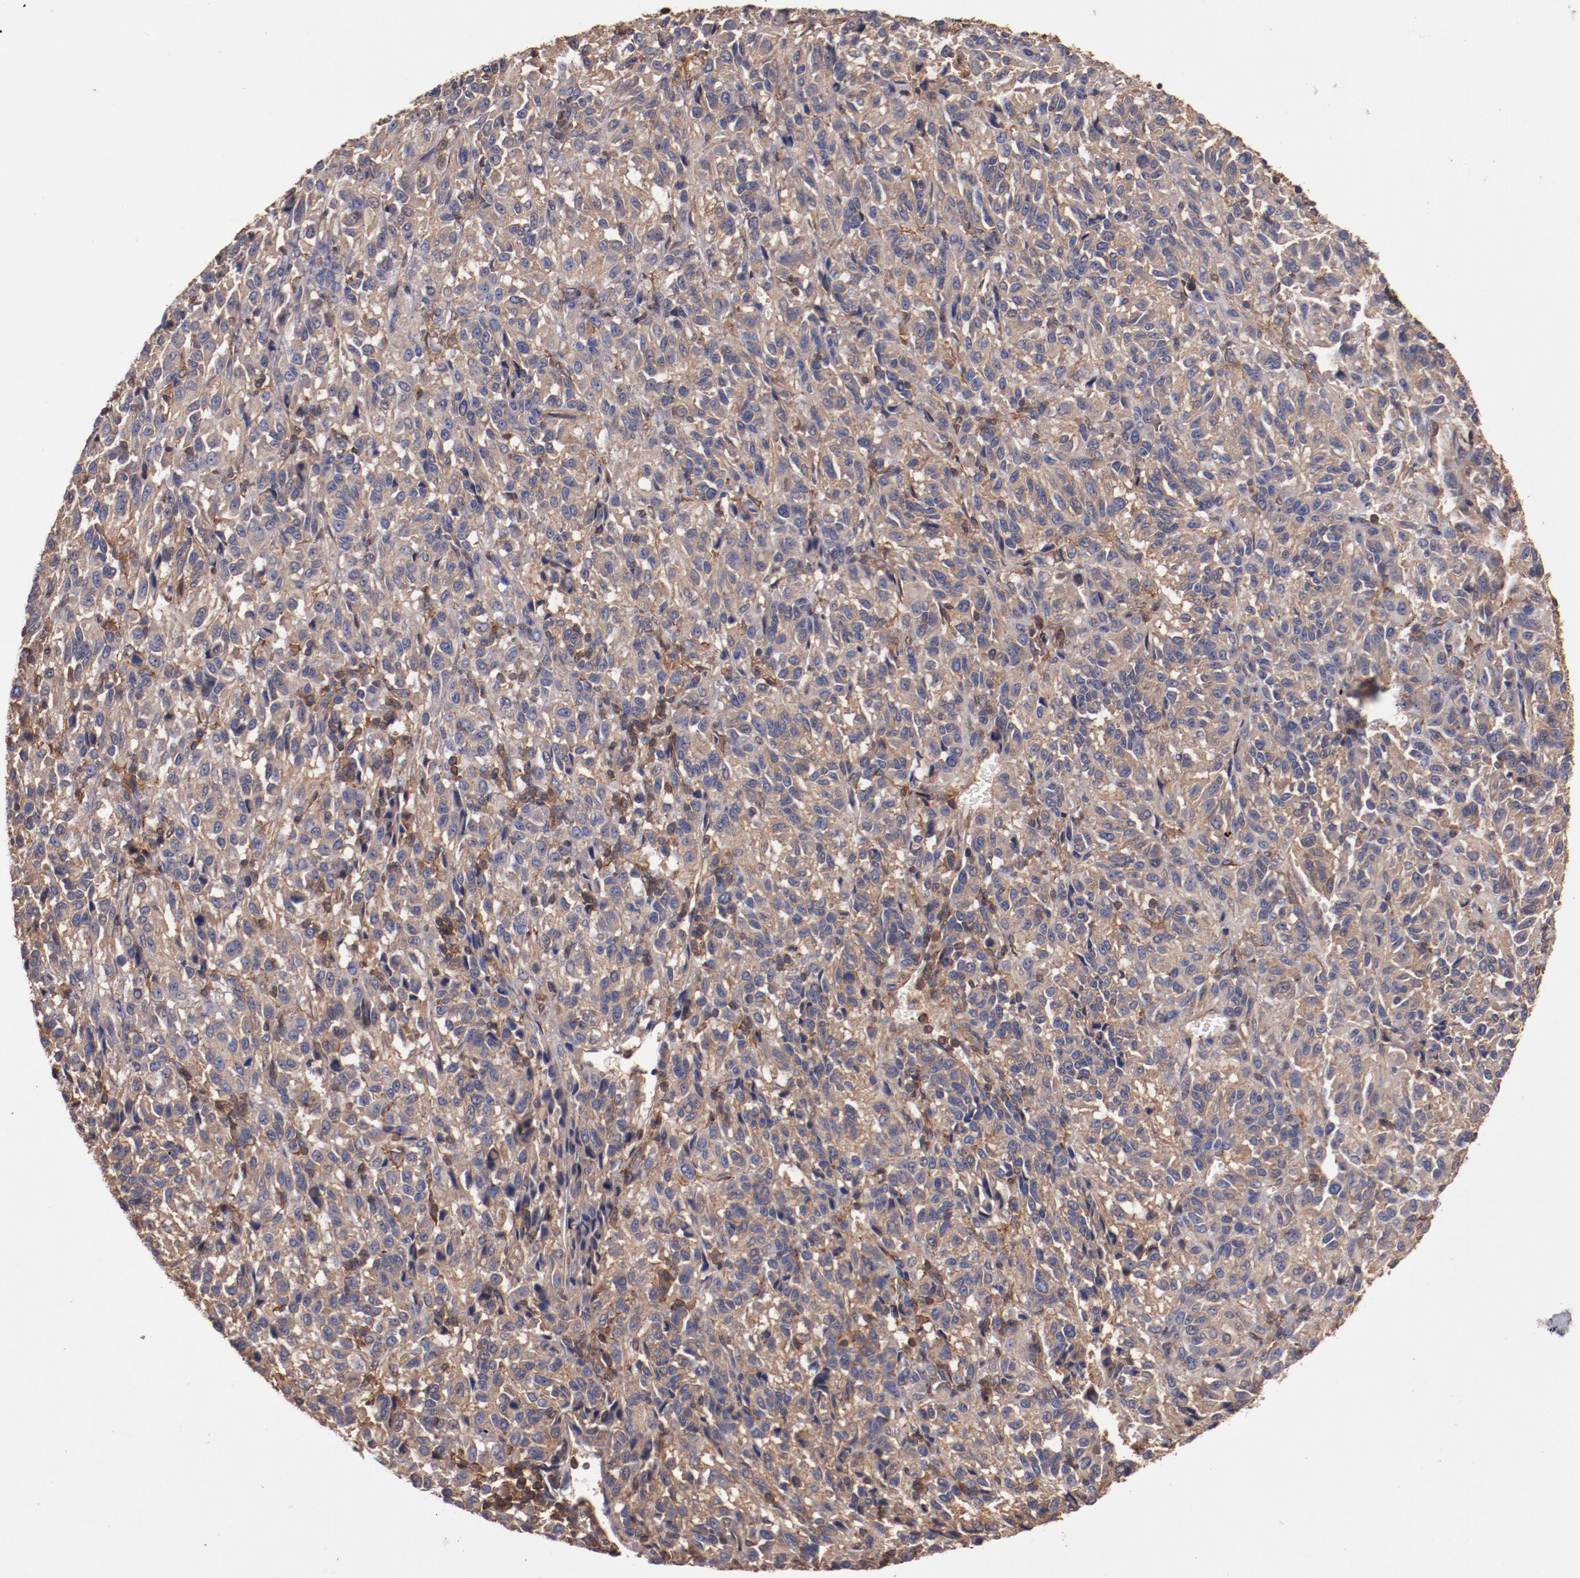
{"staining": {"intensity": "moderate", "quantity": ">75%", "location": "cytoplasmic/membranous"}, "tissue": "melanoma", "cell_type": "Tumor cells", "image_type": "cancer", "snomed": [{"axis": "morphology", "description": "Malignant melanoma, Metastatic site"}, {"axis": "topography", "description": "Lung"}], "caption": "This histopathology image reveals immunohistochemistry staining of malignant melanoma (metastatic site), with medium moderate cytoplasmic/membranous expression in about >75% of tumor cells.", "gene": "TMOD3", "patient": {"sex": "male", "age": 64}}